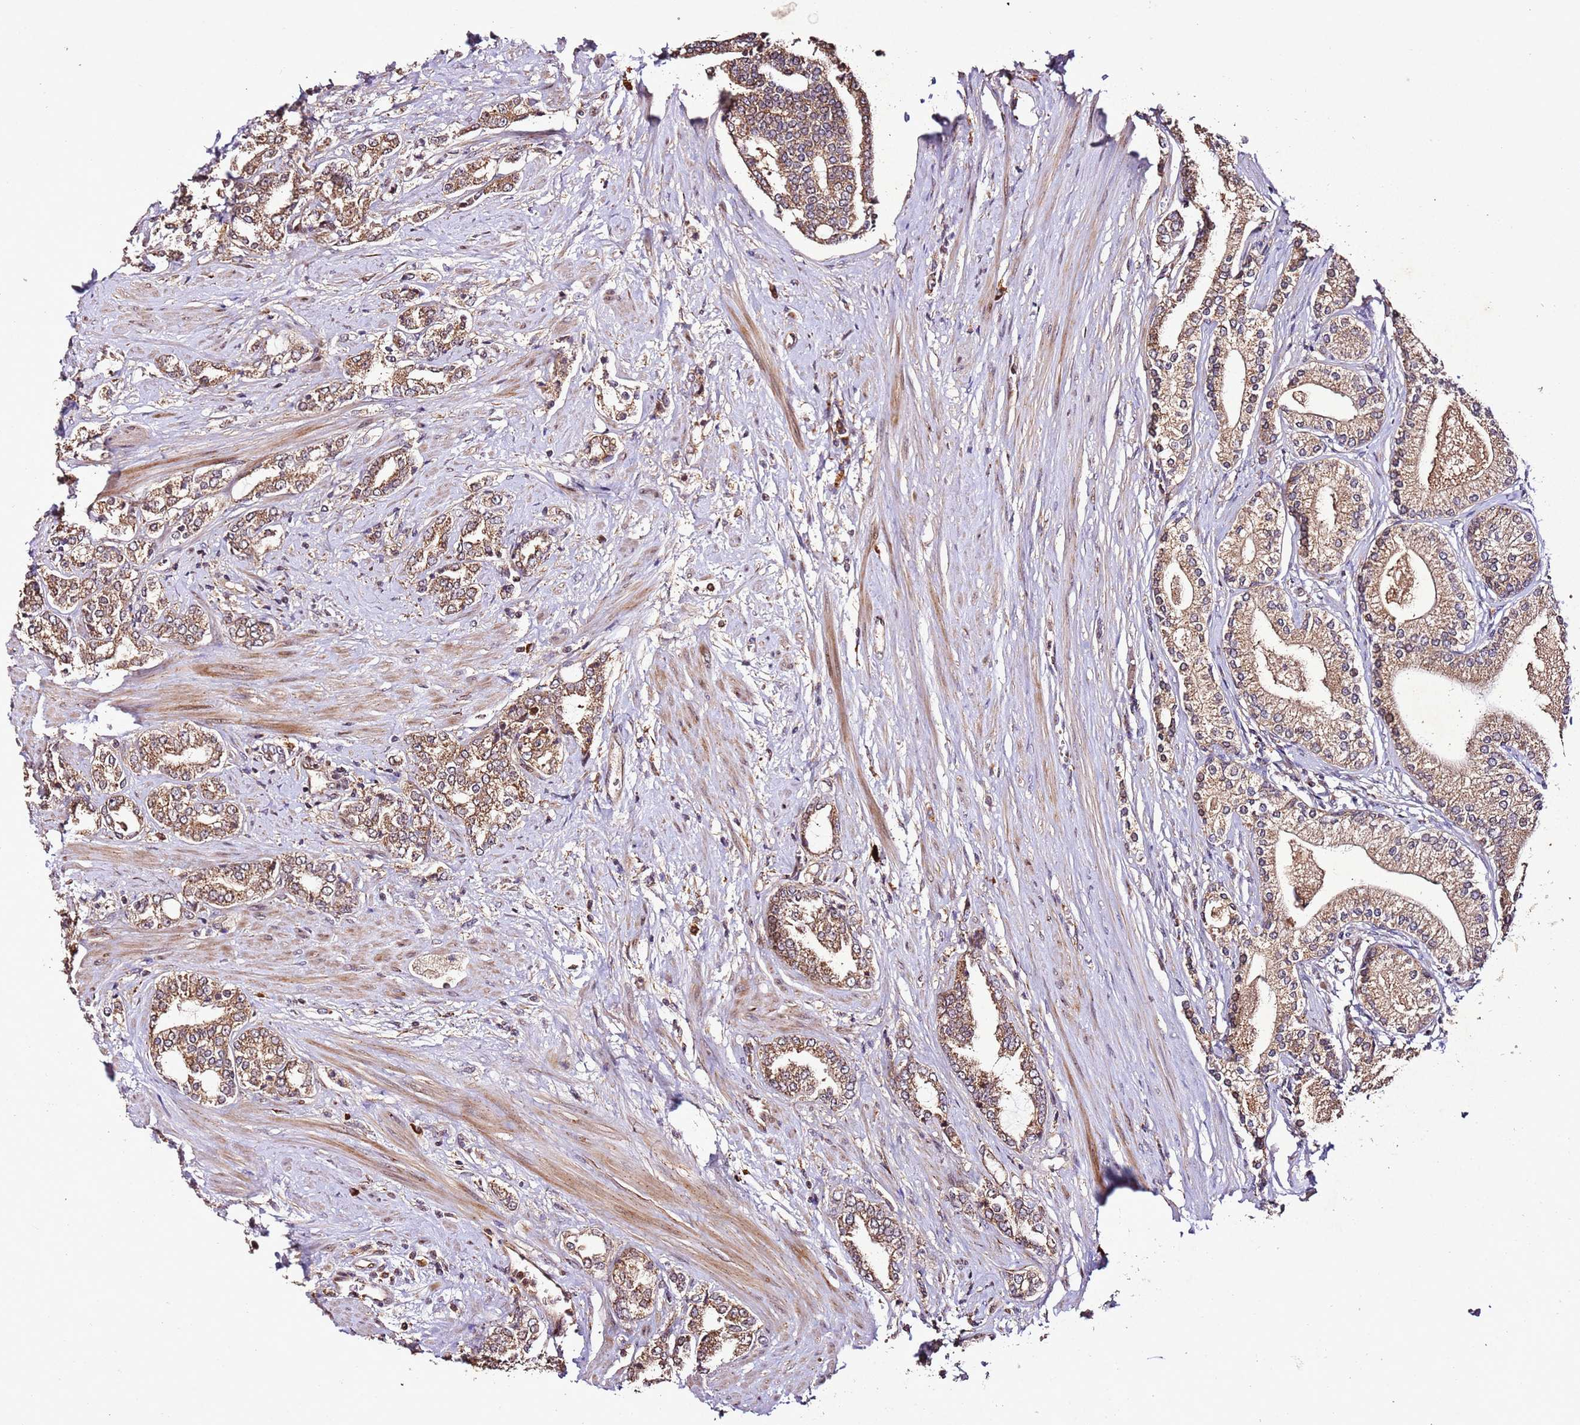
{"staining": {"intensity": "moderate", "quantity": ">75%", "location": "cytoplasmic/membranous"}, "tissue": "prostate cancer", "cell_type": "Tumor cells", "image_type": "cancer", "snomed": [{"axis": "morphology", "description": "Adenocarcinoma, High grade"}, {"axis": "topography", "description": "Prostate"}], "caption": "Prostate cancer tissue exhibits moderate cytoplasmic/membranous expression in approximately >75% of tumor cells, visualized by immunohistochemistry. (IHC, brightfield microscopy, high magnification).", "gene": "PTMA", "patient": {"sex": "male", "age": 64}}